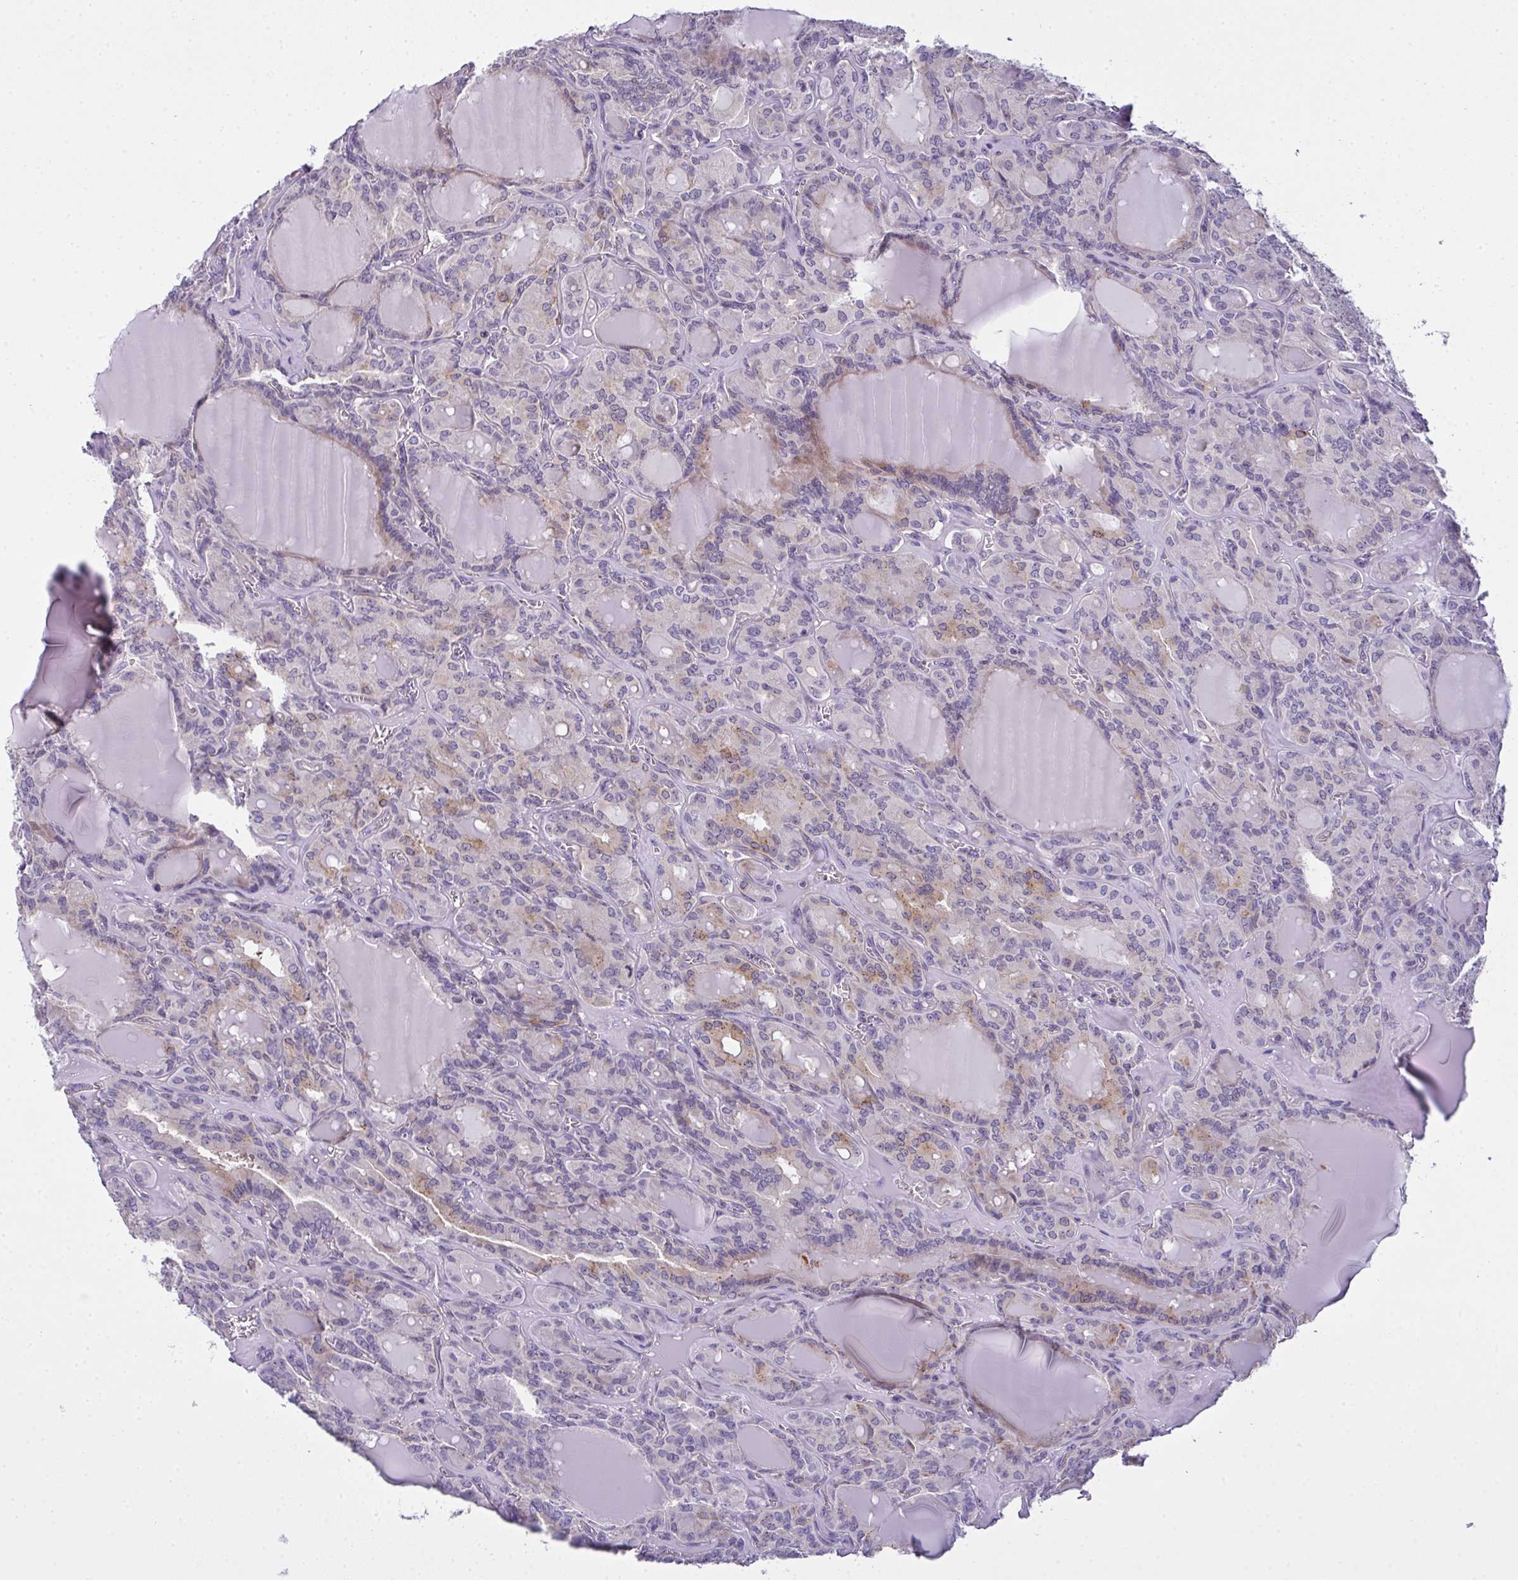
{"staining": {"intensity": "weak", "quantity": "<25%", "location": "cytoplasmic/membranous"}, "tissue": "thyroid cancer", "cell_type": "Tumor cells", "image_type": "cancer", "snomed": [{"axis": "morphology", "description": "Papillary adenocarcinoma, NOS"}, {"axis": "topography", "description": "Thyroid gland"}], "caption": "Tumor cells are negative for protein expression in human thyroid cancer.", "gene": "NT5C1A", "patient": {"sex": "male", "age": 87}}